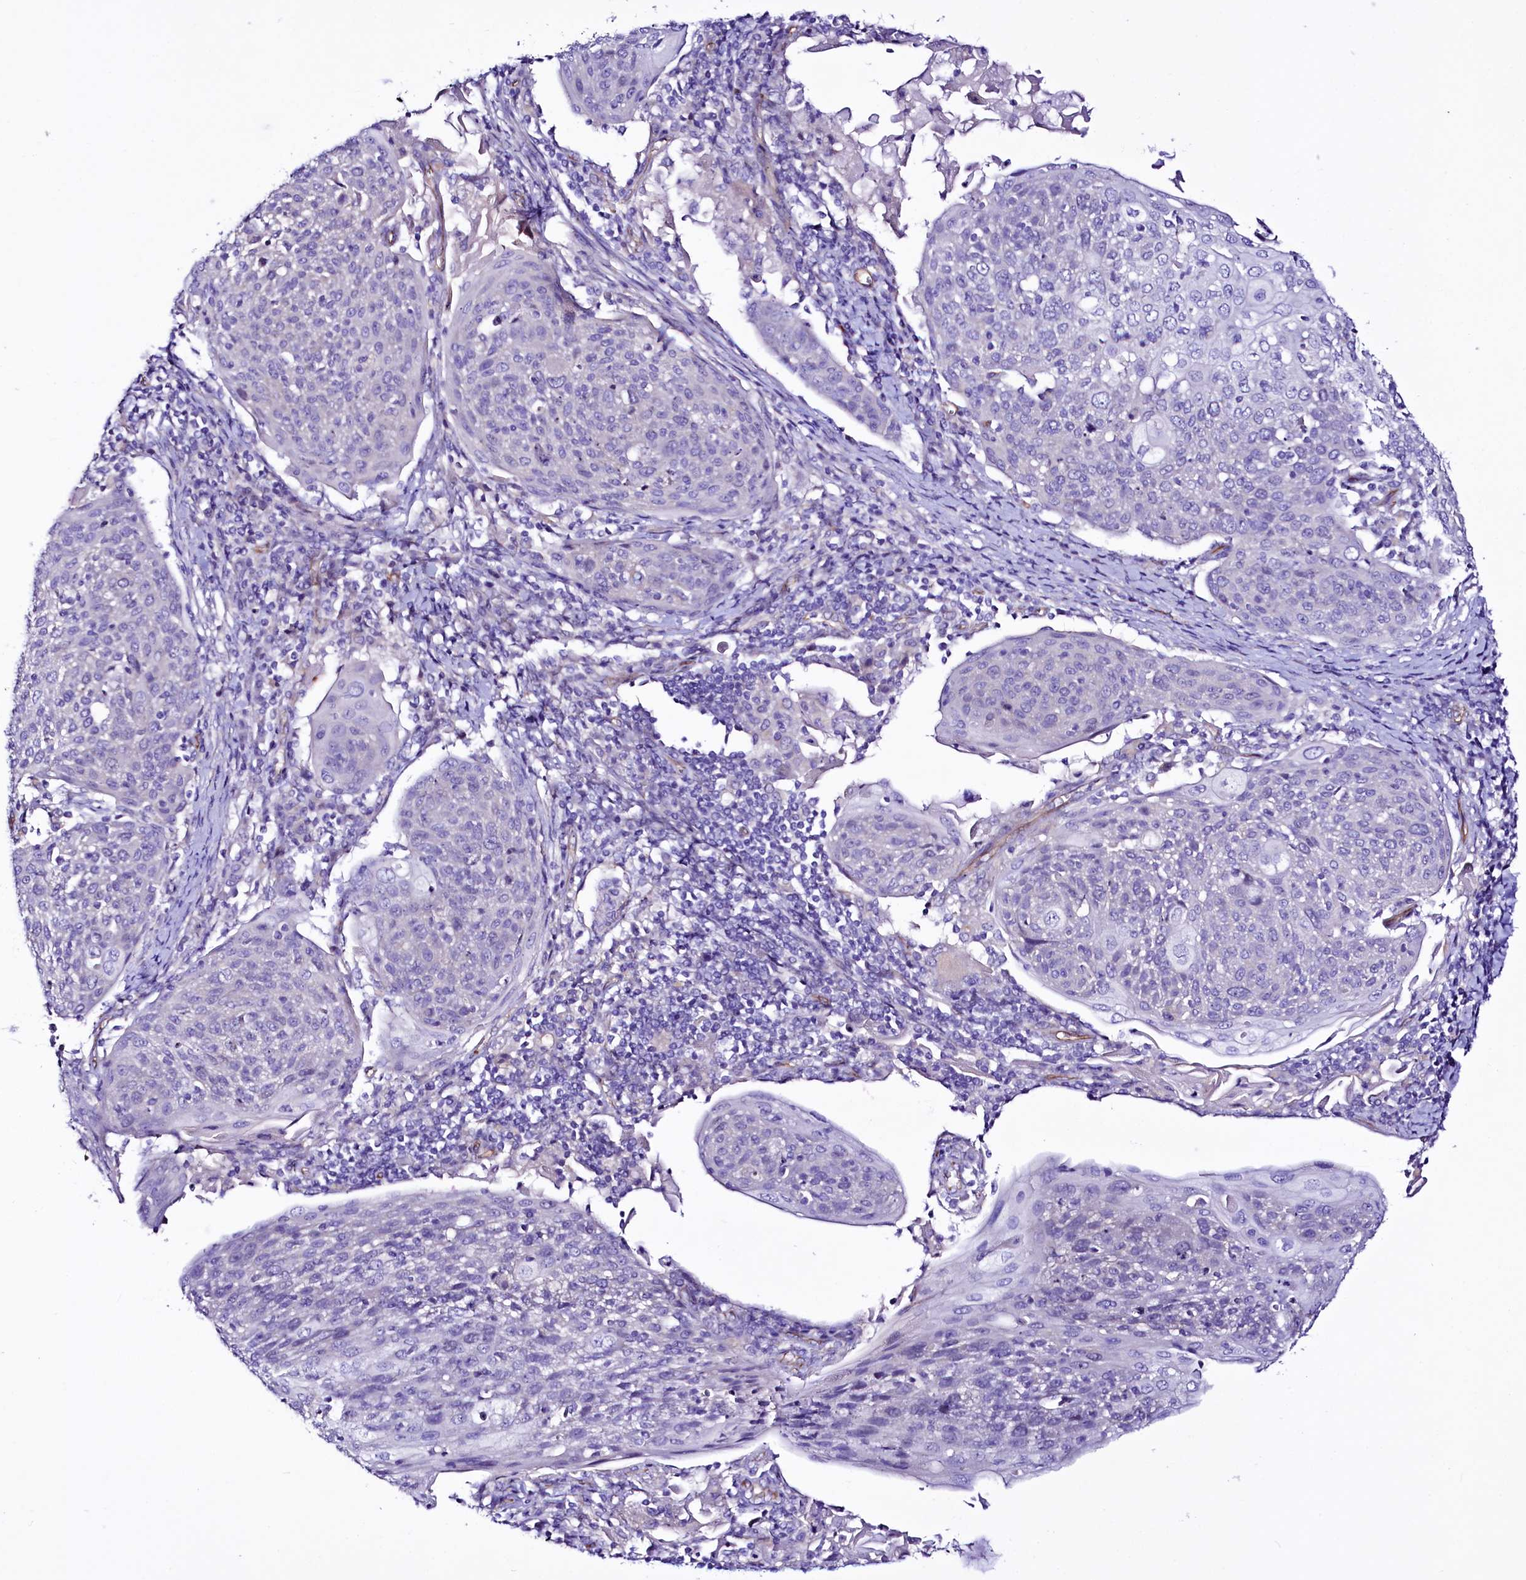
{"staining": {"intensity": "negative", "quantity": "none", "location": "none"}, "tissue": "cervical cancer", "cell_type": "Tumor cells", "image_type": "cancer", "snomed": [{"axis": "morphology", "description": "Squamous cell carcinoma, NOS"}, {"axis": "topography", "description": "Cervix"}], "caption": "Histopathology image shows no protein expression in tumor cells of cervical squamous cell carcinoma tissue.", "gene": "SLF1", "patient": {"sex": "female", "age": 67}}